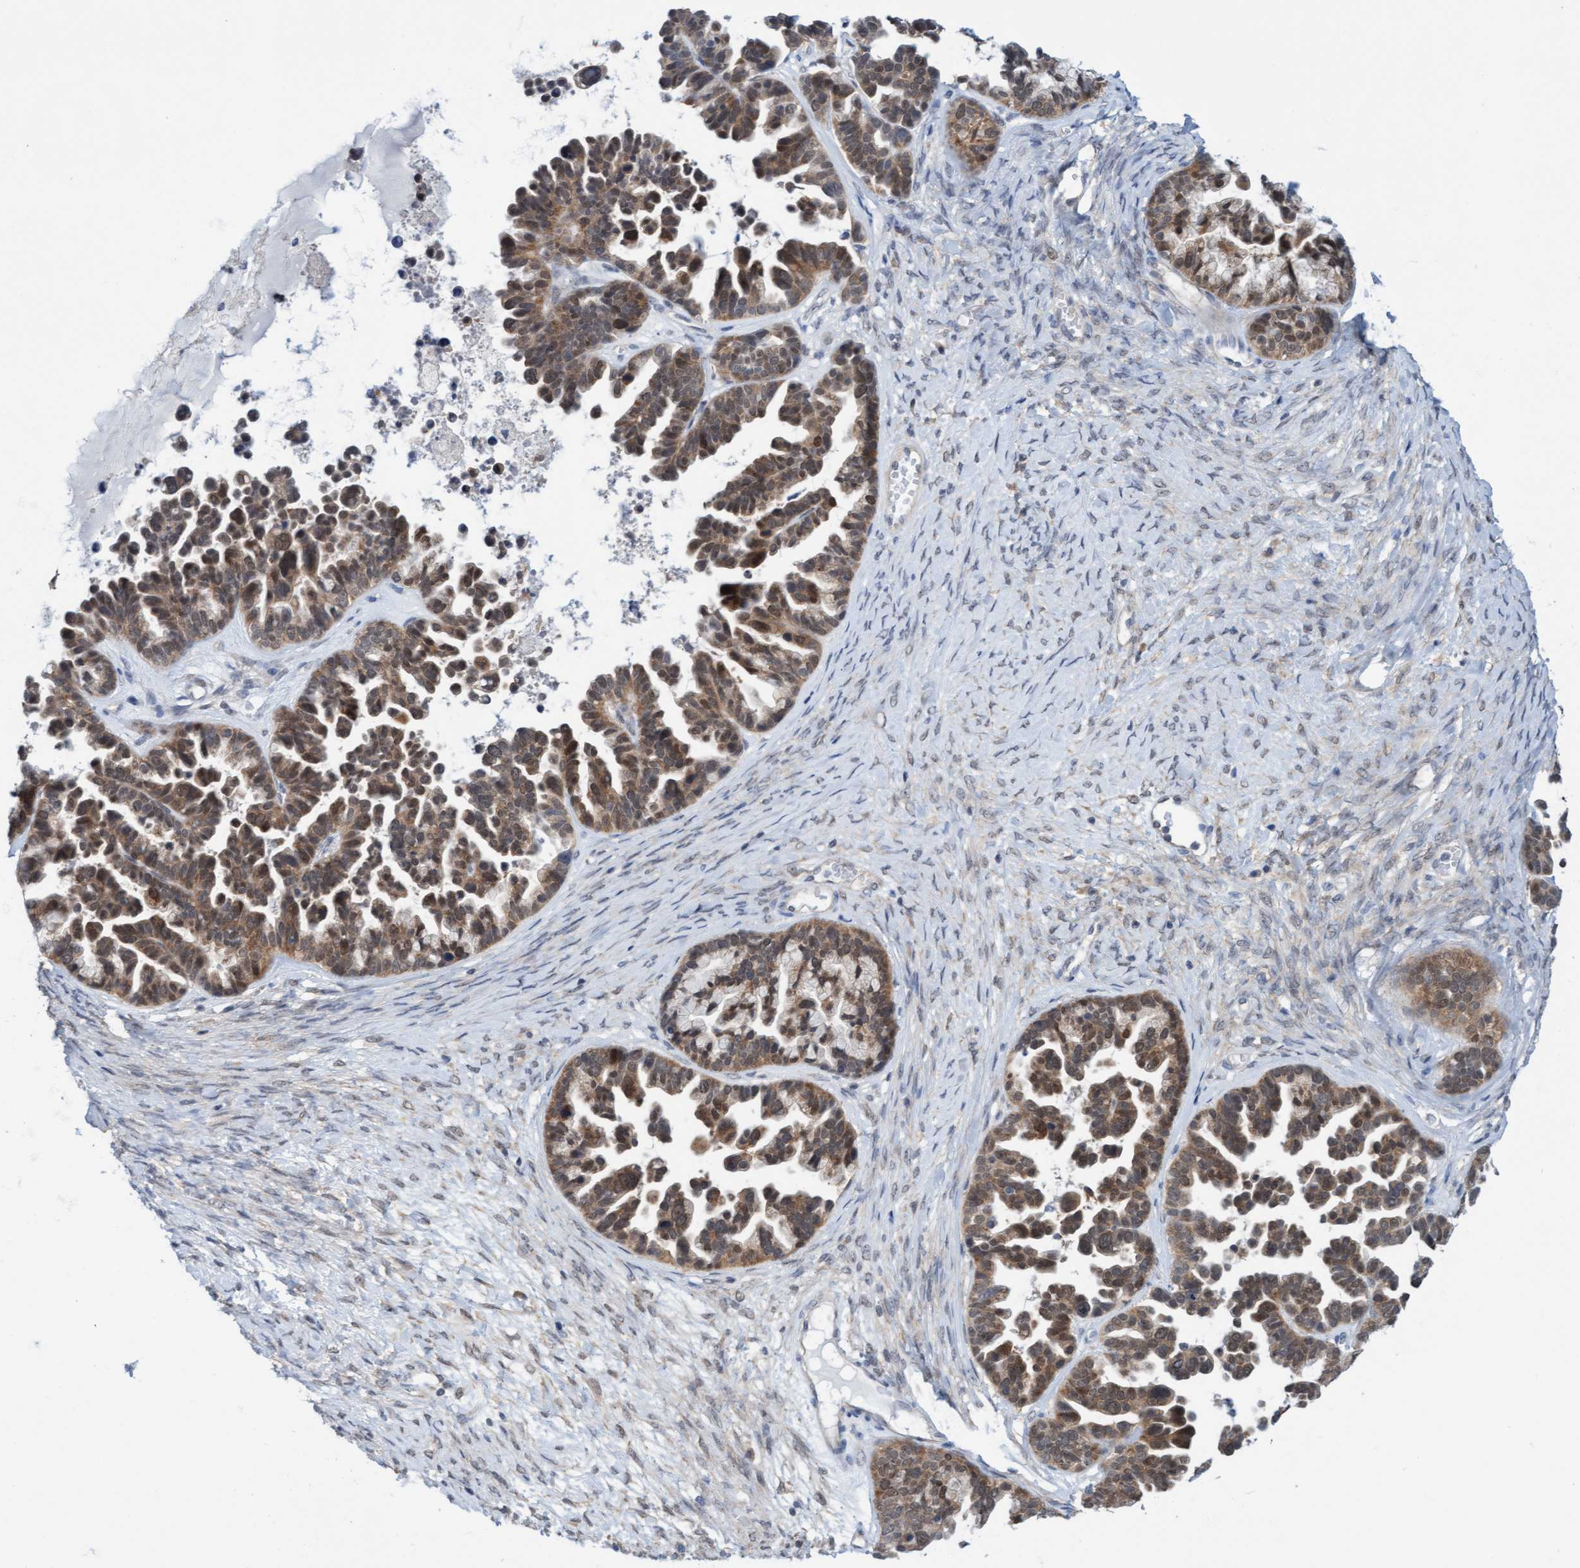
{"staining": {"intensity": "moderate", "quantity": ">75%", "location": "cytoplasmic/membranous"}, "tissue": "ovarian cancer", "cell_type": "Tumor cells", "image_type": "cancer", "snomed": [{"axis": "morphology", "description": "Cystadenocarcinoma, serous, NOS"}, {"axis": "topography", "description": "Ovary"}], "caption": "Immunohistochemistry (IHC) of serous cystadenocarcinoma (ovarian) demonstrates medium levels of moderate cytoplasmic/membranous positivity in about >75% of tumor cells.", "gene": "AMZ2", "patient": {"sex": "female", "age": 56}}